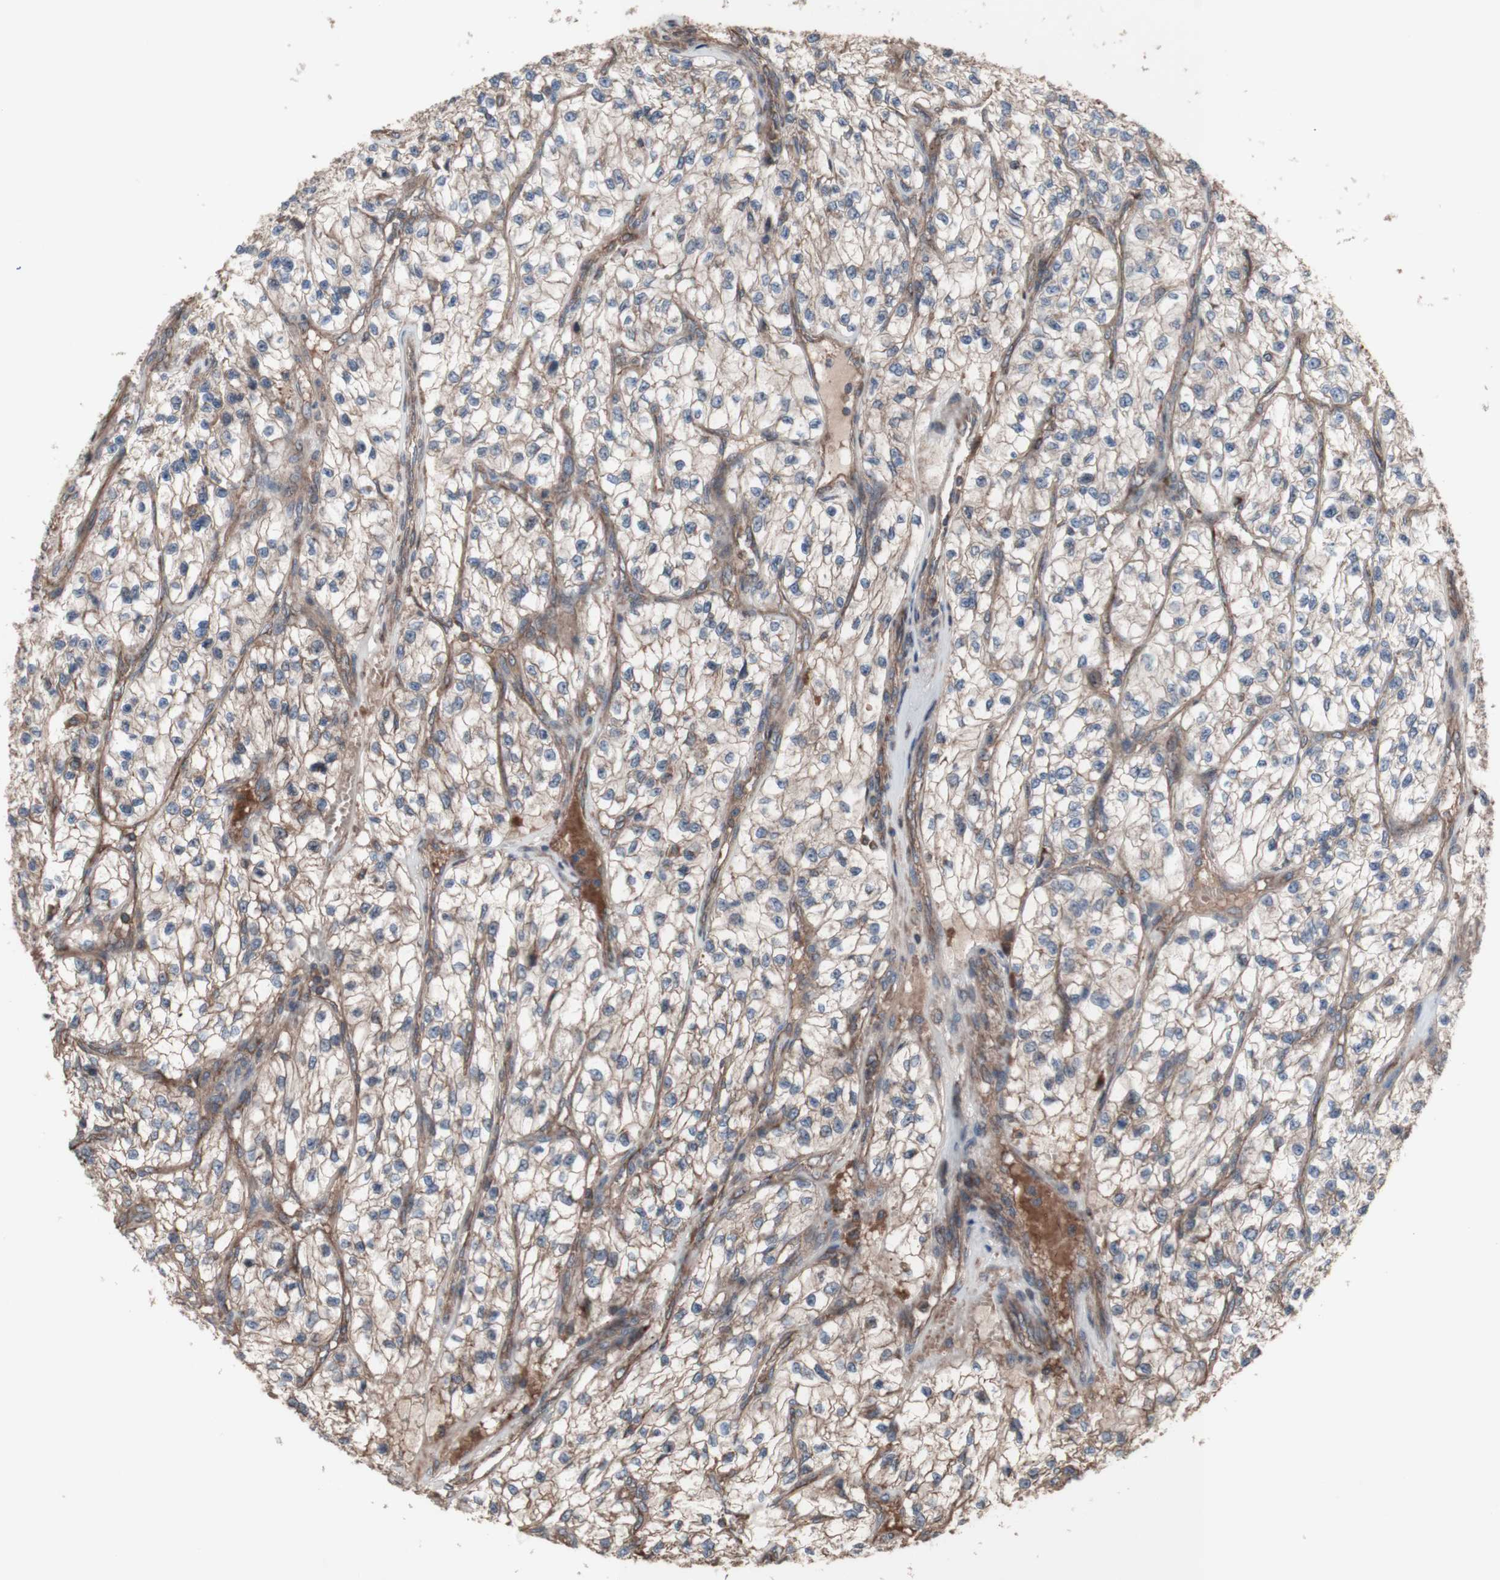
{"staining": {"intensity": "weak", "quantity": ">75%", "location": "cytoplasmic/membranous"}, "tissue": "renal cancer", "cell_type": "Tumor cells", "image_type": "cancer", "snomed": [{"axis": "morphology", "description": "Adenocarcinoma, NOS"}, {"axis": "topography", "description": "Kidney"}], "caption": "A brown stain labels weak cytoplasmic/membranous expression of a protein in human renal cancer tumor cells.", "gene": "COPB1", "patient": {"sex": "female", "age": 57}}